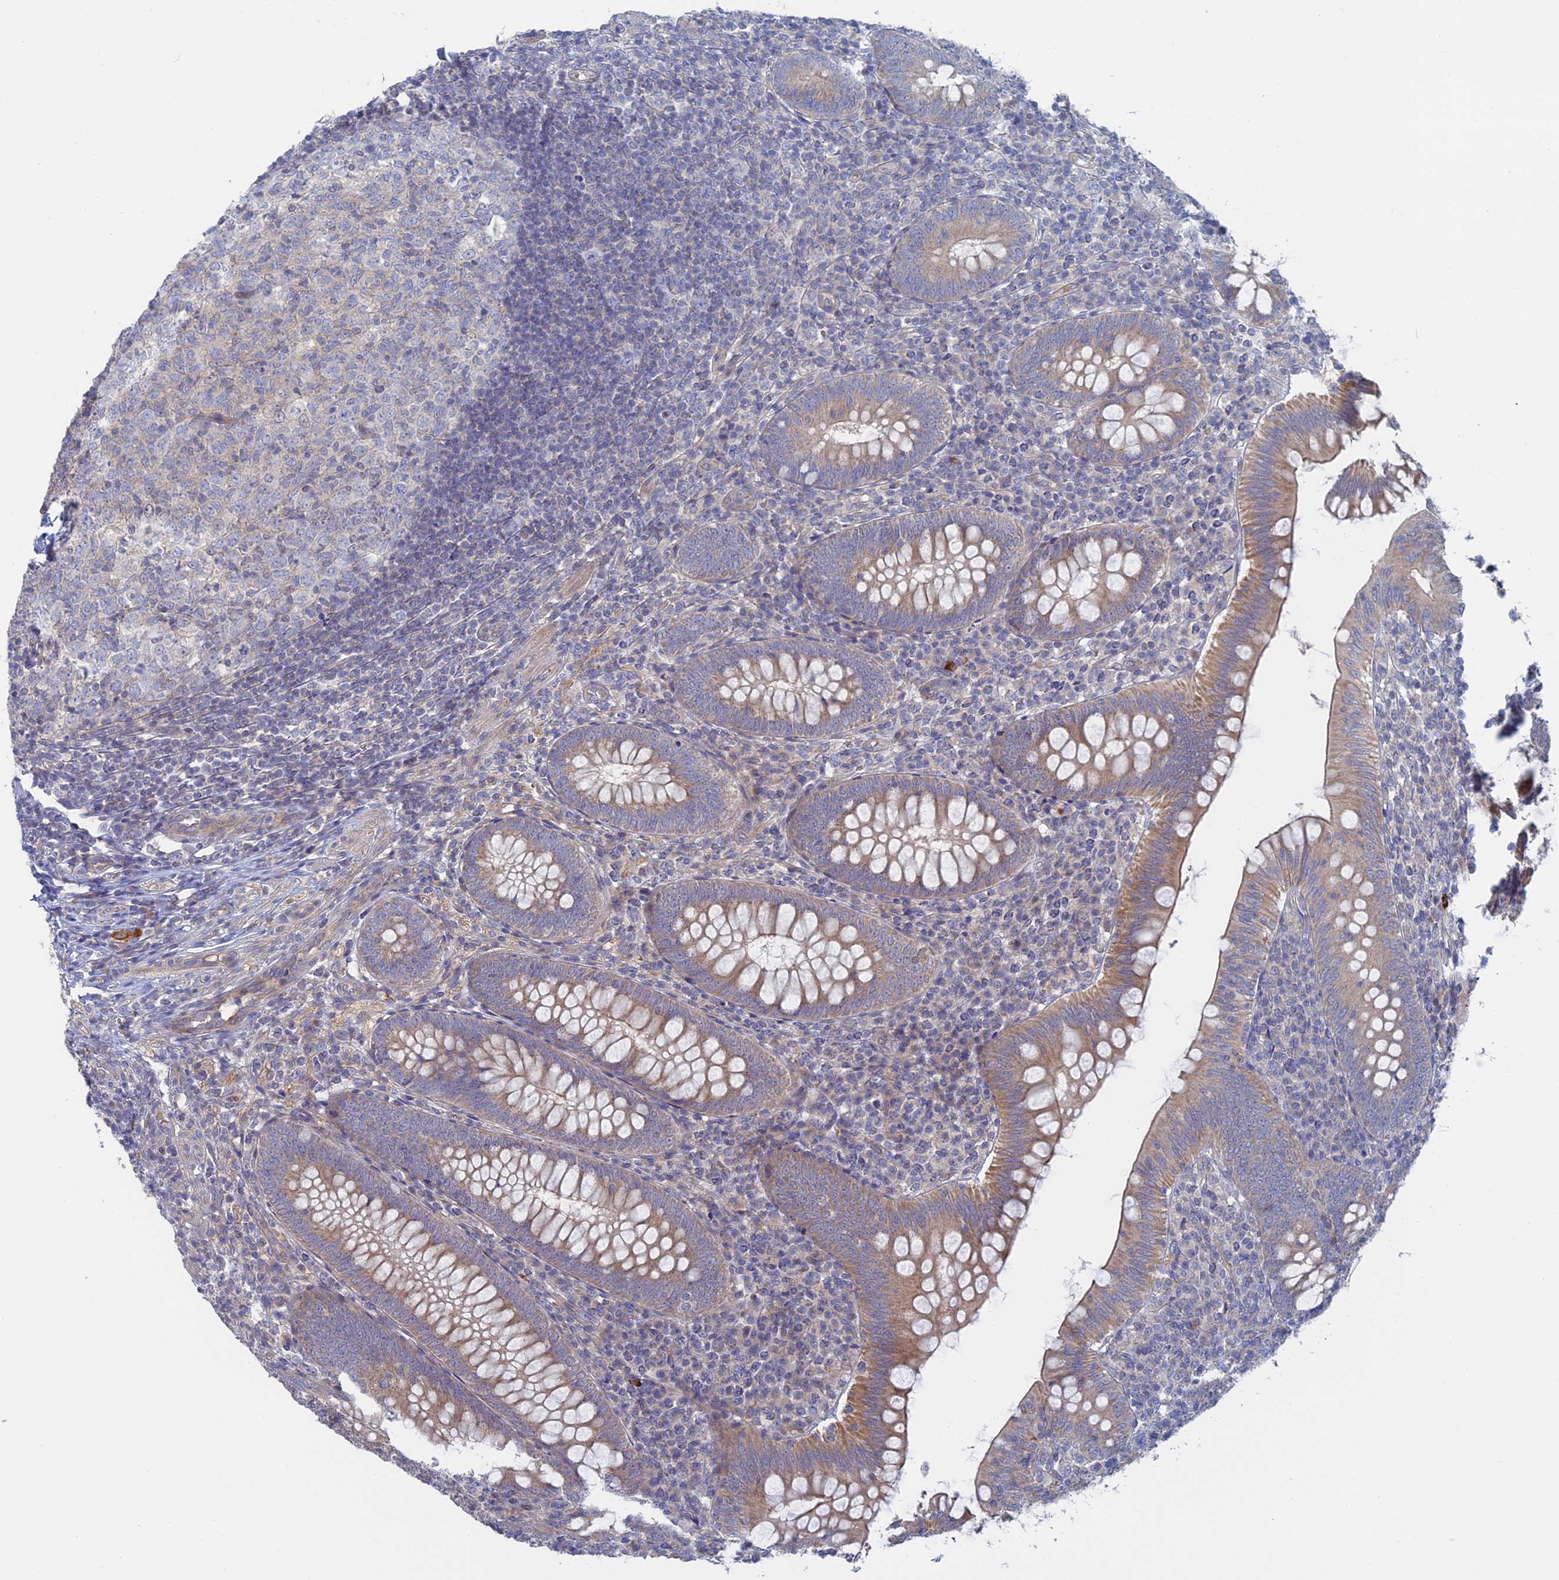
{"staining": {"intensity": "moderate", "quantity": "<25%", "location": "cytoplasmic/membranous"}, "tissue": "appendix", "cell_type": "Glandular cells", "image_type": "normal", "snomed": [{"axis": "morphology", "description": "Normal tissue, NOS"}, {"axis": "topography", "description": "Appendix"}], "caption": "Moderate cytoplasmic/membranous protein expression is seen in approximately <25% of glandular cells in appendix.", "gene": "TBC1D30", "patient": {"sex": "male", "age": 14}}